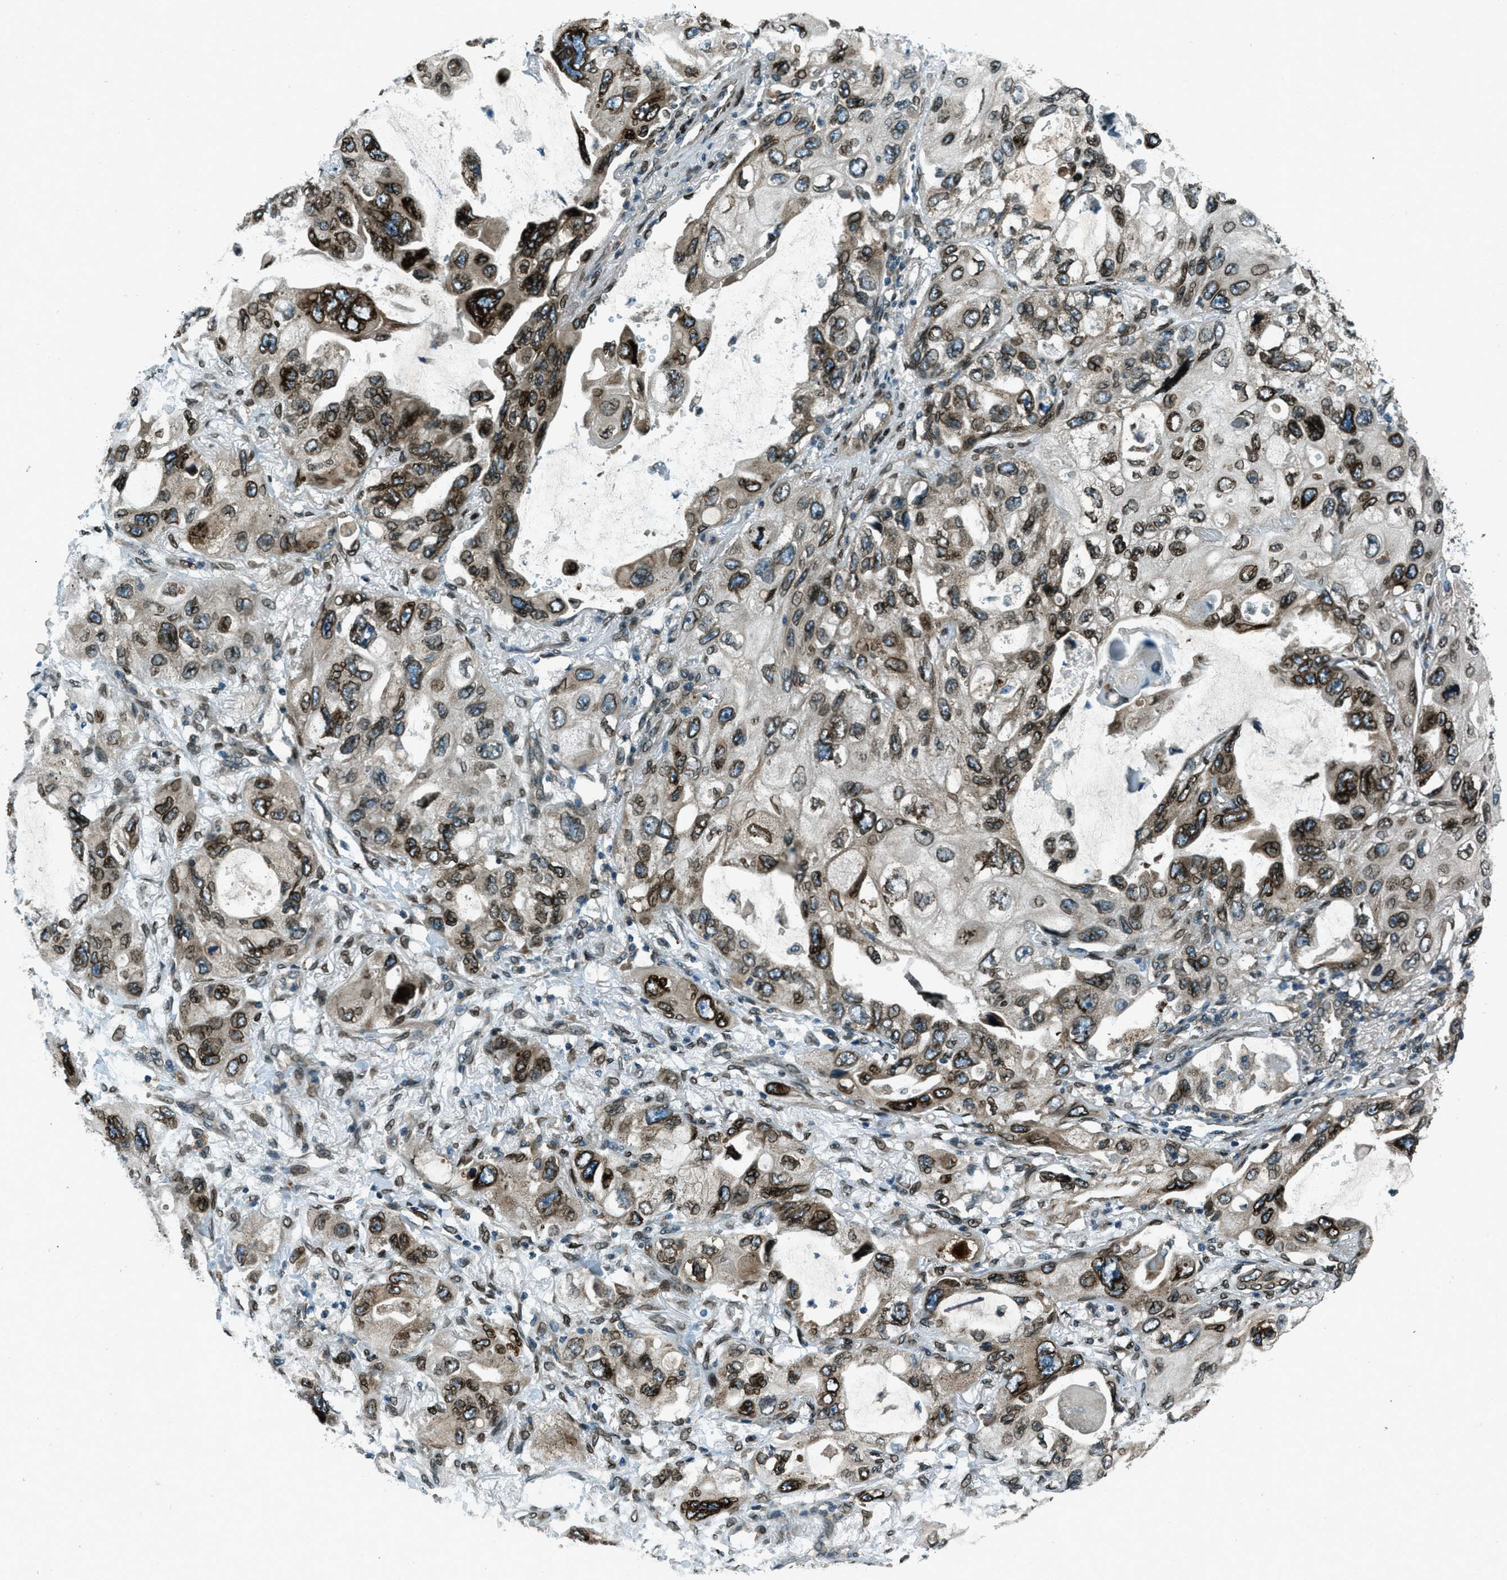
{"staining": {"intensity": "strong", "quantity": ">75%", "location": "cytoplasmic/membranous,nuclear"}, "tissue": "lung cancer", "cell_type": "Tumor cells", "image_type": "cancer", "snomed": [{"axis": "morphology", "description": "Squamous cell carcinoma, NOS"}, {"axis": "topography", "description": "Lung"}], "caption": "Human lung squamous cell carcinoma stained with a protein marker displays strong staining in tumor cells.", "gene": "LEMD2", "patient": {"sex": "female", "age": 73}}